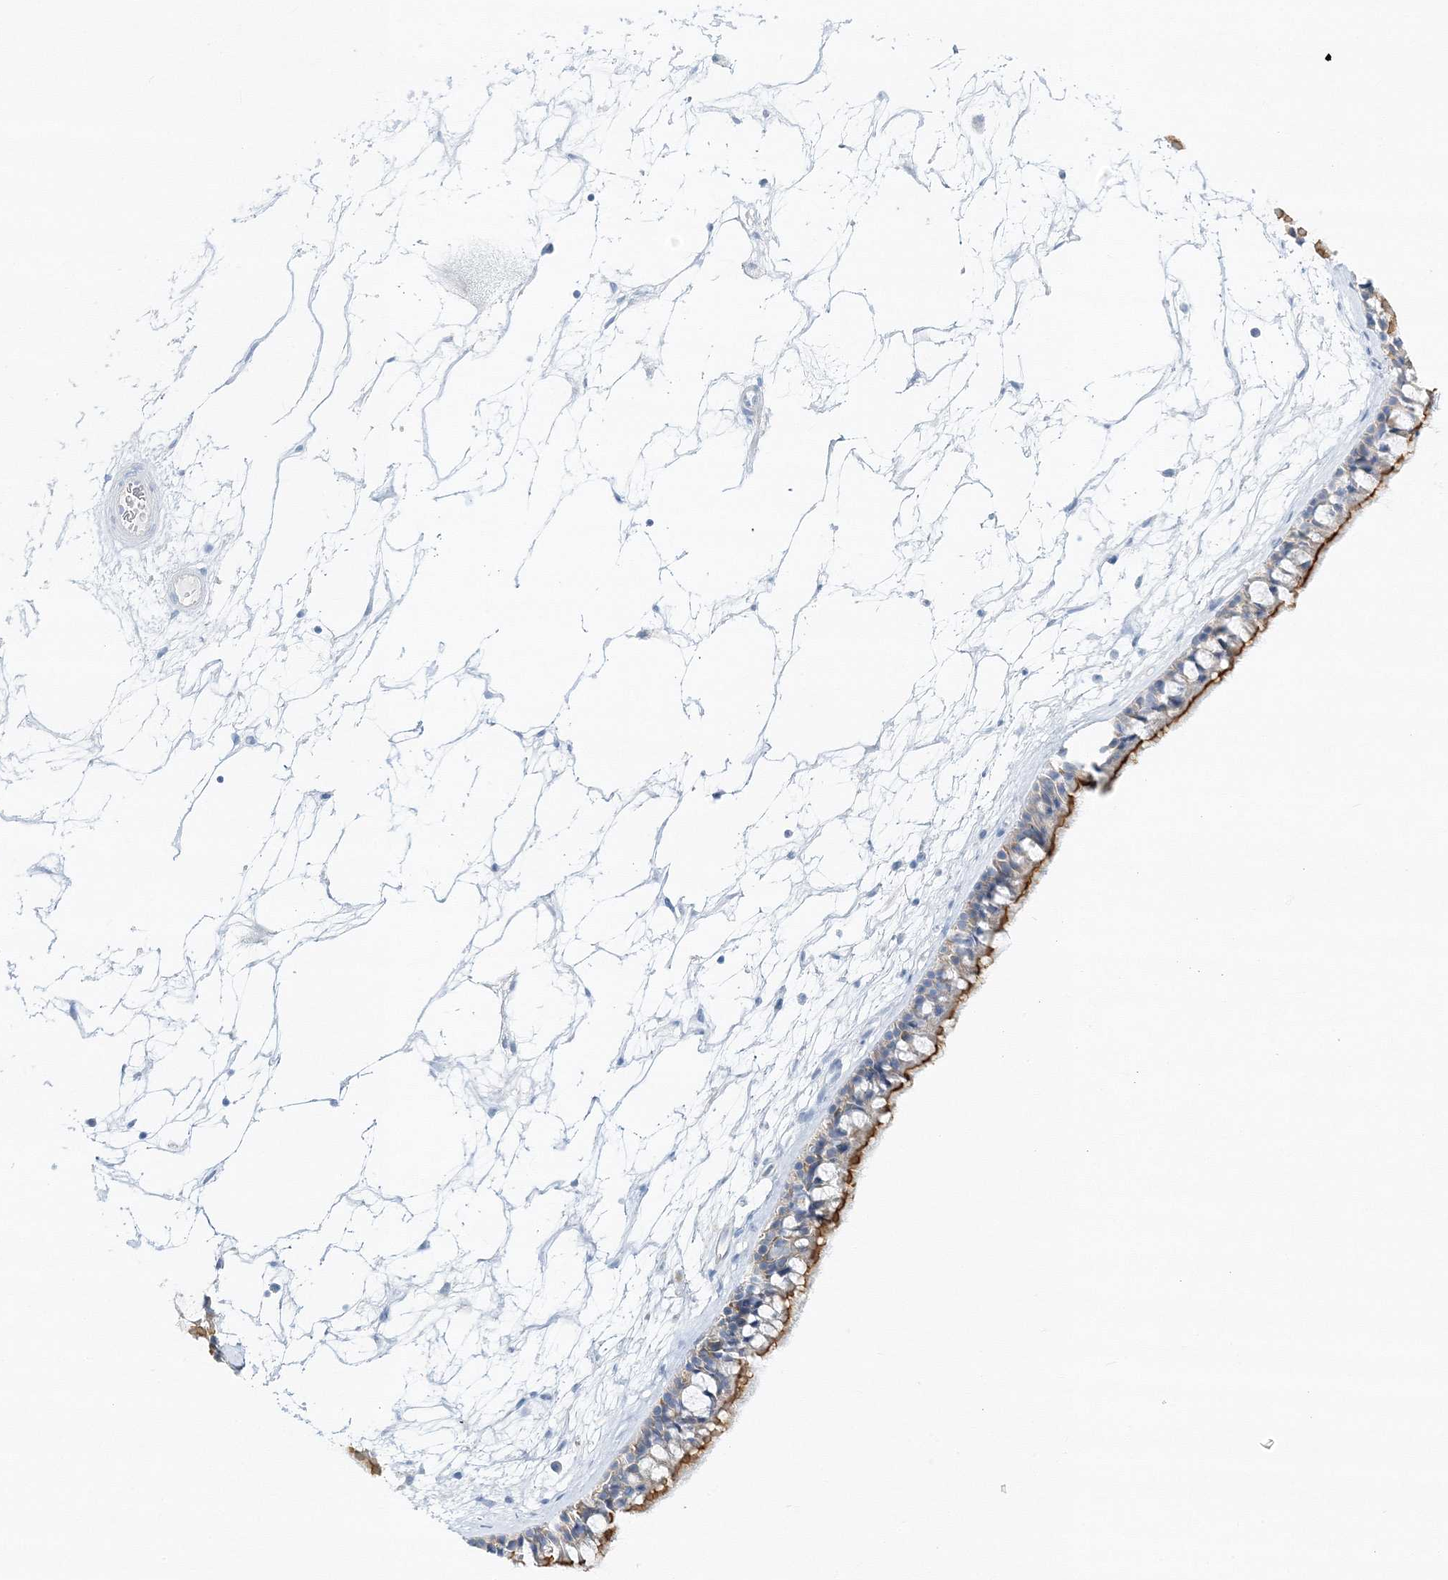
{"staining": {"intensity": "strong", "quantity": ">75%", "location": "cytoplasmic/membranous"}, "tissue": "nasopharynx", "cell_type": "Respiratory epithelial cells", "image_type": "normal", "snomed": [{"axis": "morphology", "description": "Normal tissue, NOS"}, {"axis": "topography", "description": "Nasopharynx"}], "caption": "Strong cytoplasmic/membranous expression for a protein is identified in about >75% of respiratory epithelial cells of benign nasopharynx using immunohistochemistry.", "gene": "VILL", "patient": {"sex": "male", "age": 64}}